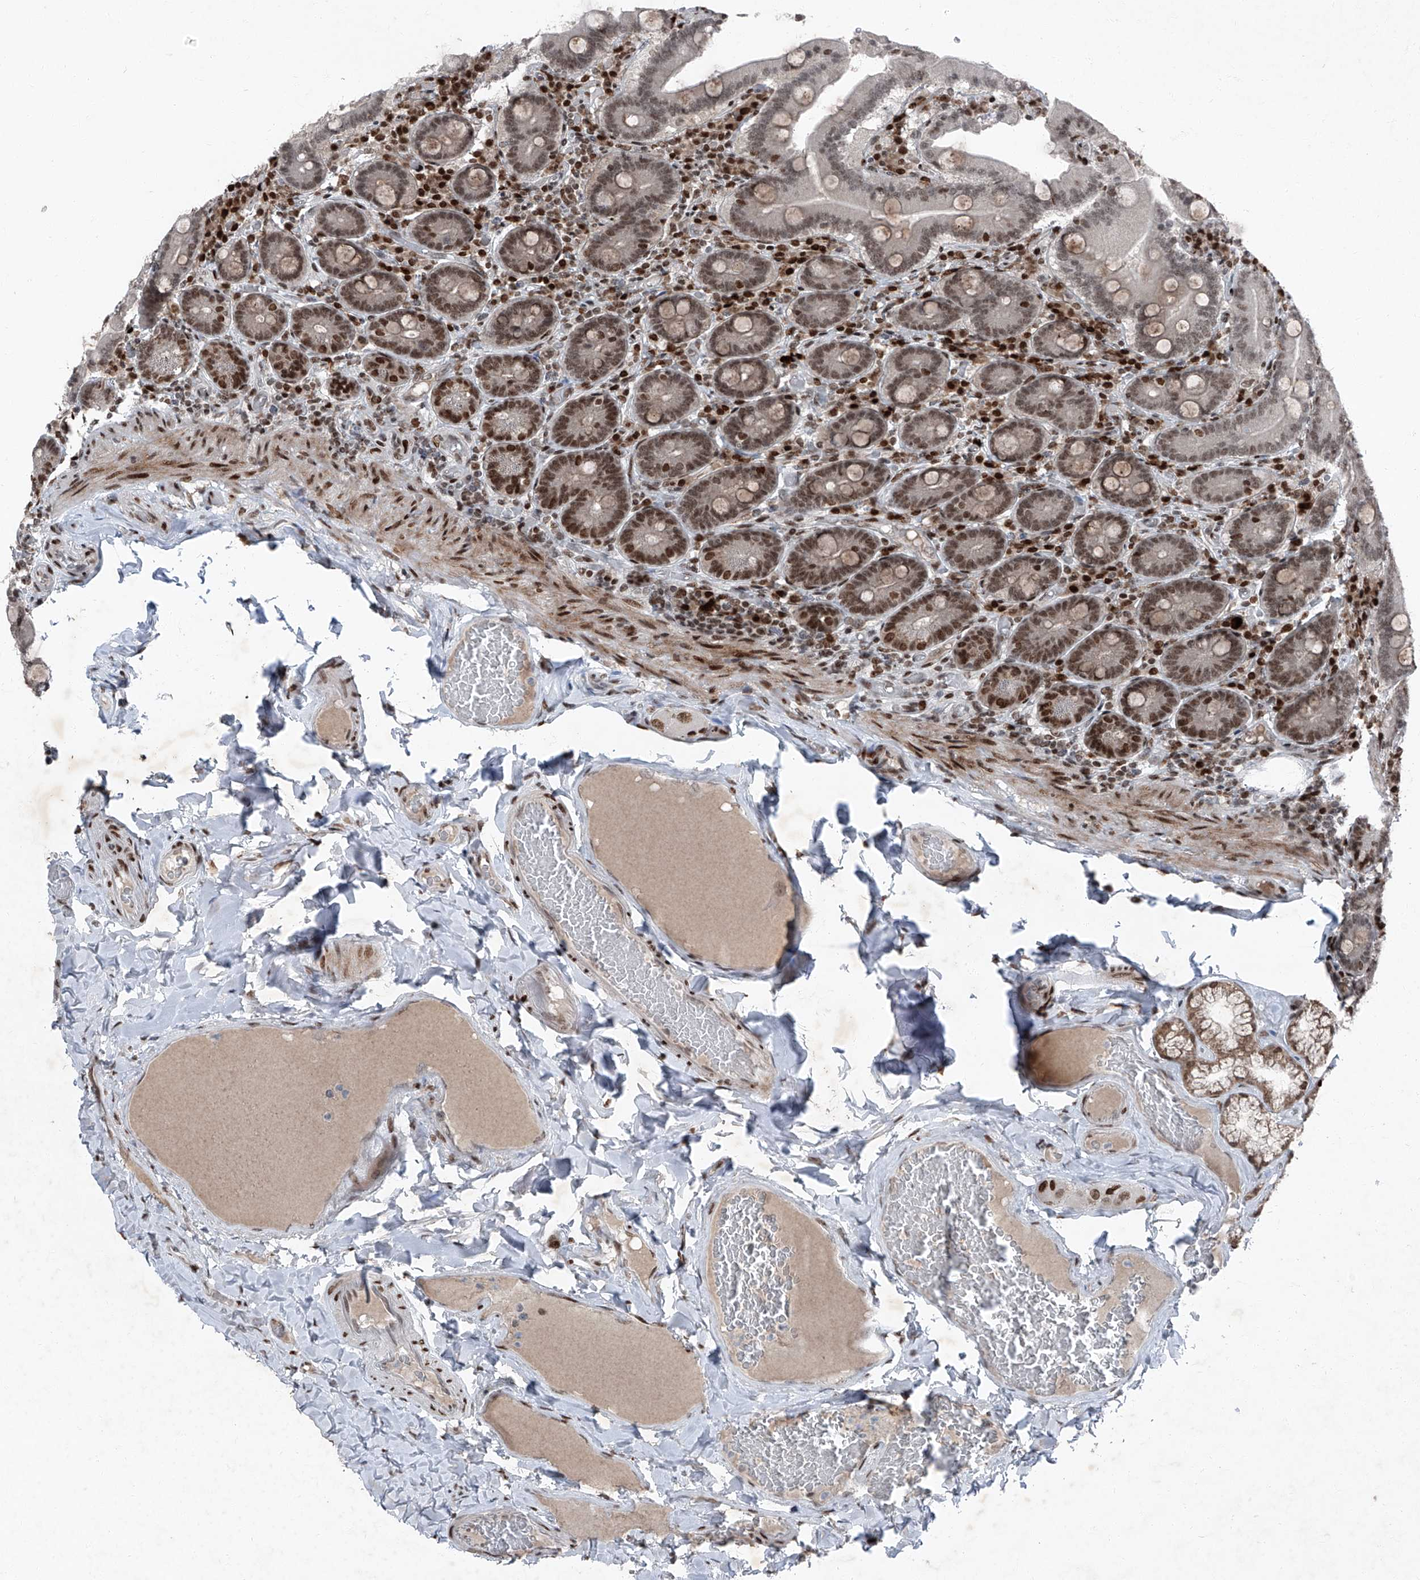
{"staining": {"intensity": "moderate", "quantity": ">75%", "location": "nuclear"}, "tissue": "duodenum", "cell_type": "Glandular cells", "image_type": "normal", "snomed": [{"axis": "morphology", "description": "Normal tissue, NOS"}, {"axis": "topography", "description": "Duodenum"}], "caption": "Duodenum stained with immunohistochemistry shows moderate nuclear expression in about >75% of glandular cells. The protein is shown in brown color, while the nuclei are stained blue.", "gene": "BMI1", "patient": {"sex": "female", "age": 62}}